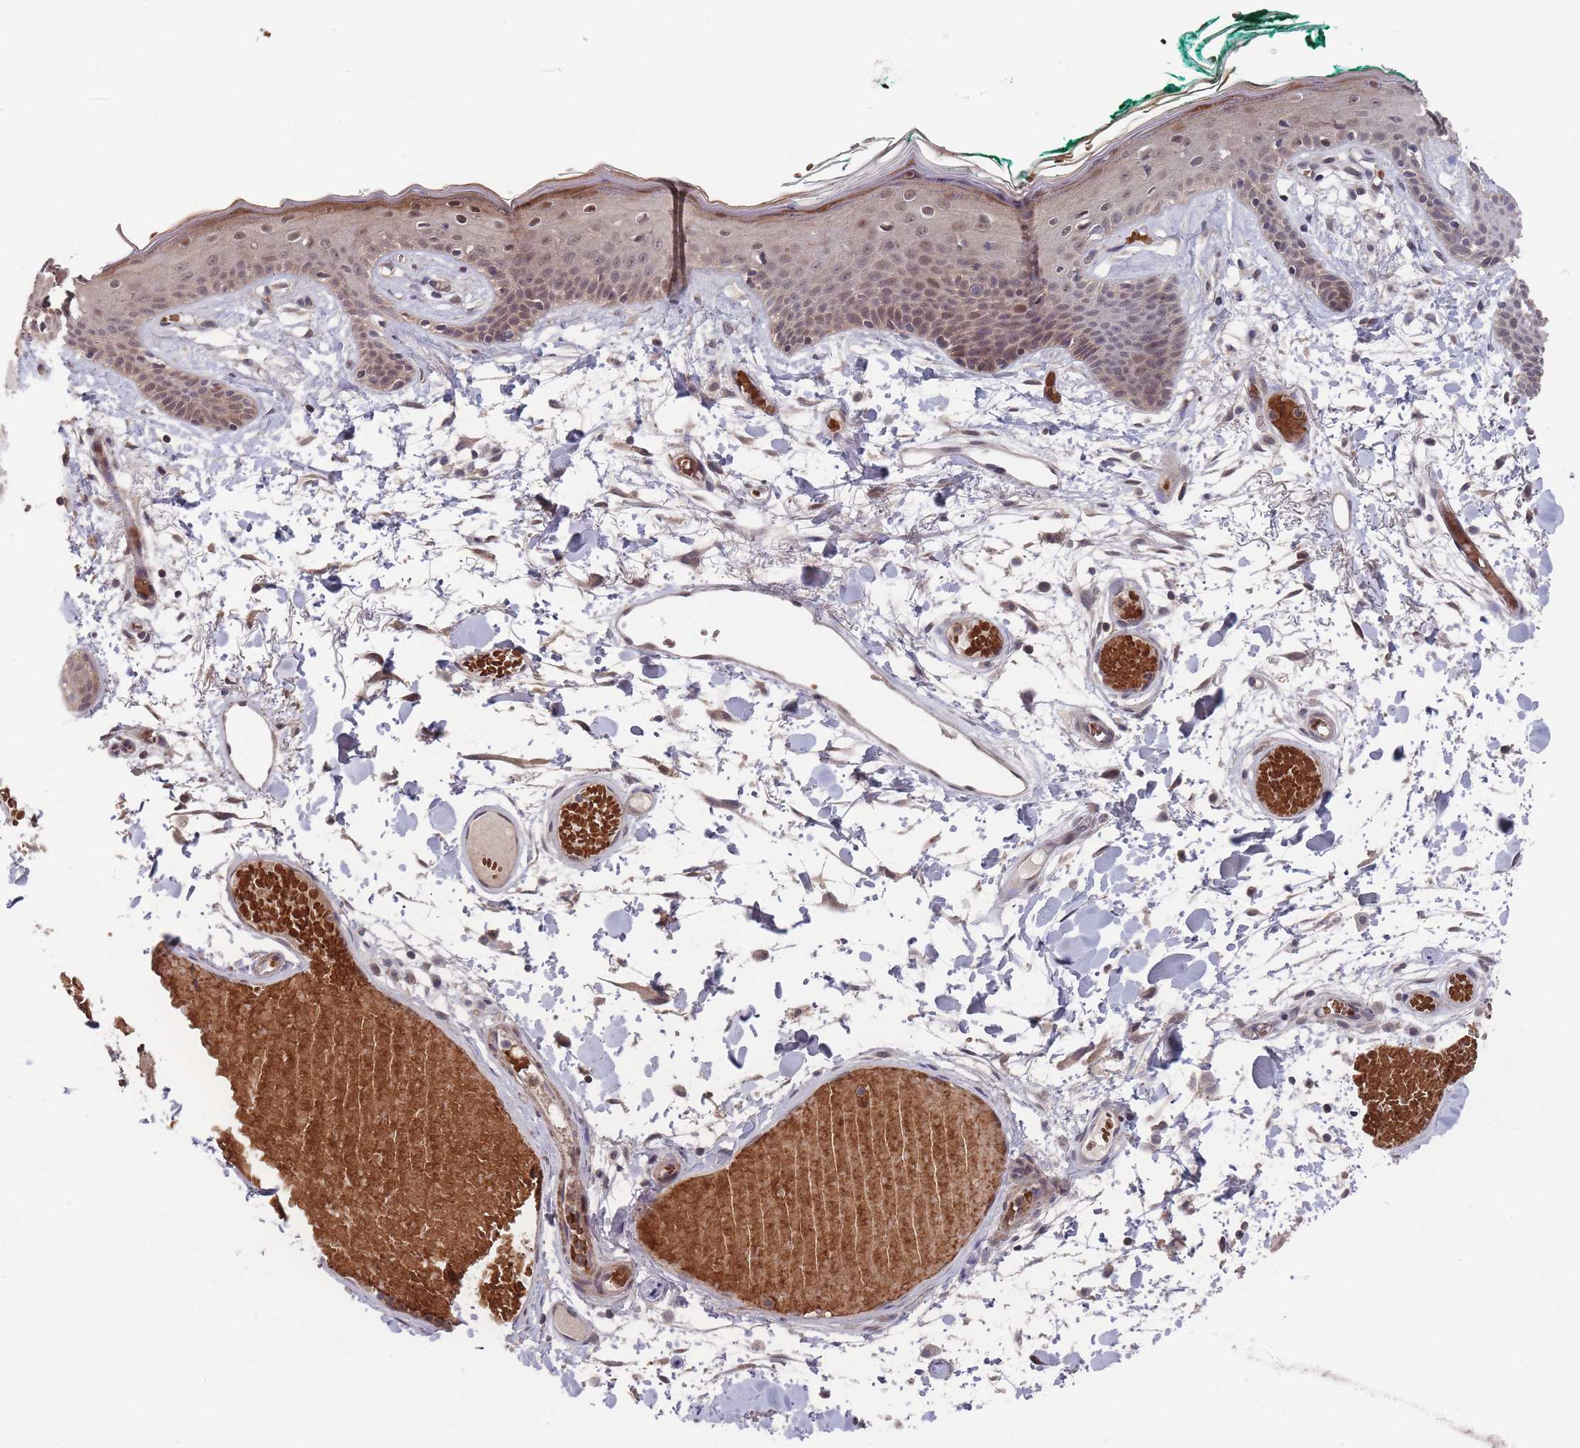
{"staining": {"intensity": "weak", "quantity": ">75%", "location": "cytoplasmic/membranous"}, "tissue": "skin", "cell_type": "Fibroblasts", "image_type": "normal", "snomed": [{"axis": "morphology", "description": "Normal tissue, NOS"}, {"axis": "topography", "description": "Skin"}], "caption": "IHC photomicrograph of unremarkable skin: skin stained using IHC reveals low levels of weak protein expression localized specifically in the cytoplasmic/membranous of fibroblasts, appearing as a cytoplasmic/membranous brown color.", "gene": "SF3B1", "patient": {"sex": "male", "age": 79}}